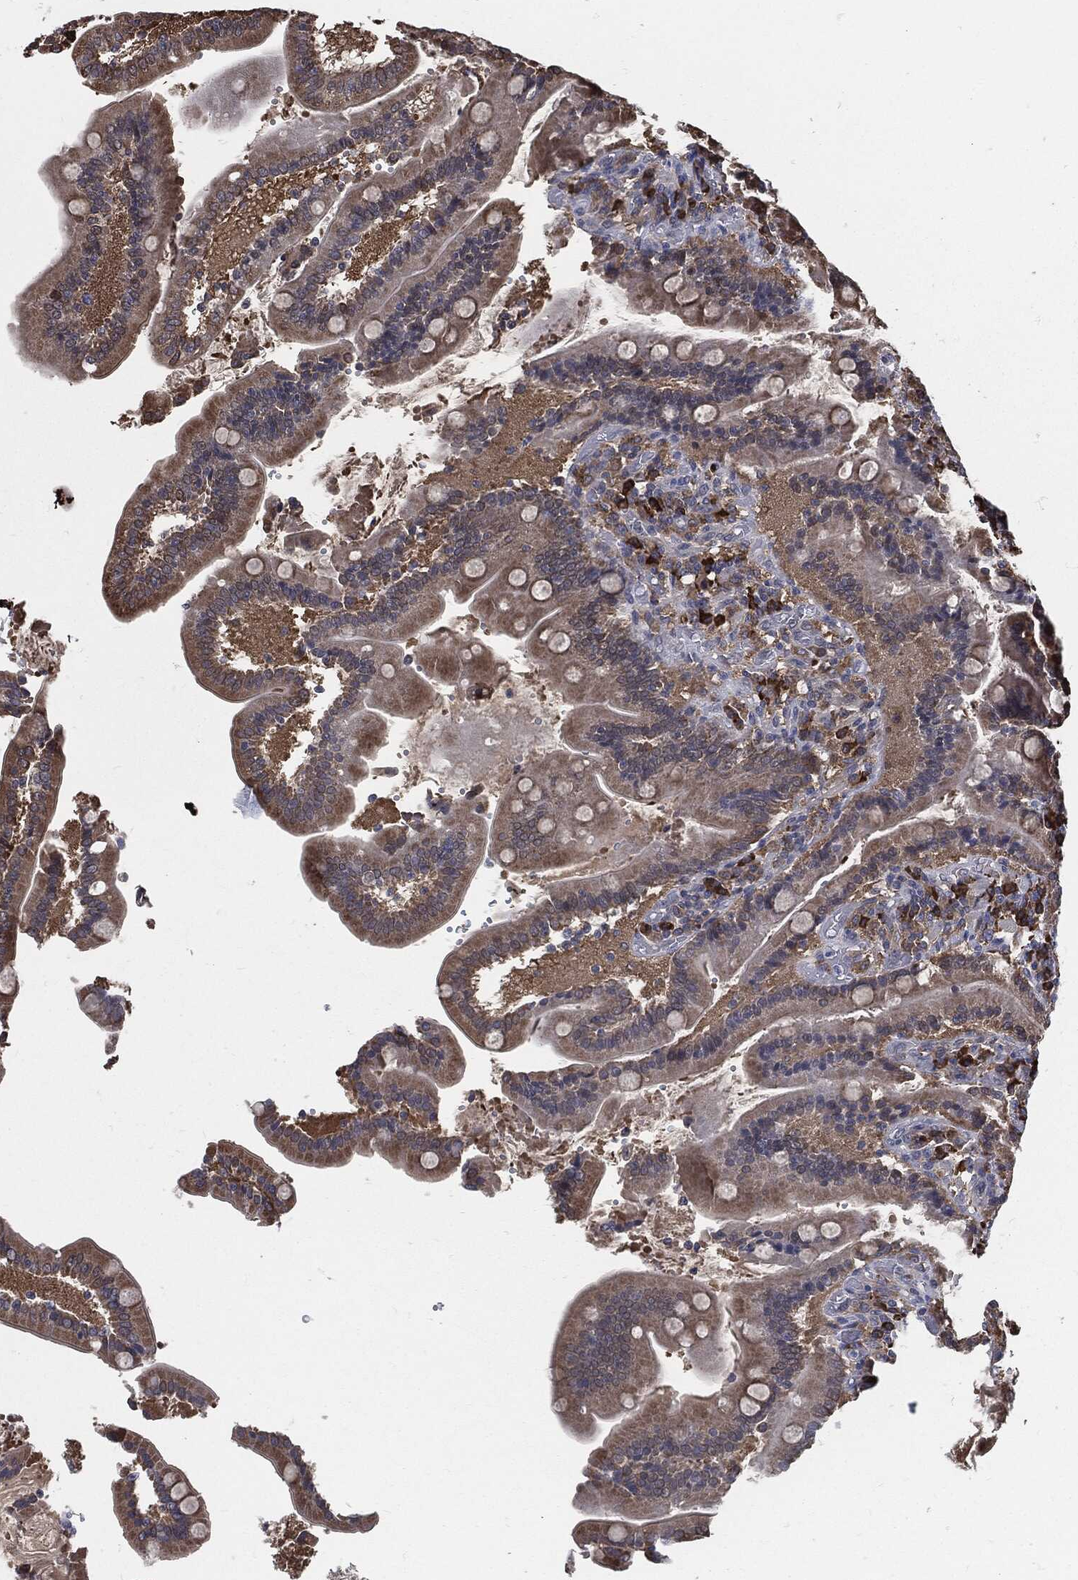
{"staining": {"intensity": "moderate", "quantity": "25%-75%", "location": "cytoplasmic/membranous"}, "tissue": "duodenum", "cell_type": "Glandular cells", "image_type": "normal", "snomed": [{"axis": "morphology", "description": "Normal tissue, NOS"}, {"axis": "topography", "description": "Duodenum"}], "caption": "Glandular cells demonstrate moderate cytoplasmic/membranous staining in about 25%-75% of cells in benign duodenum.", "gene": "PRDX4", "patient": {"sex": "female", "age": 62}}